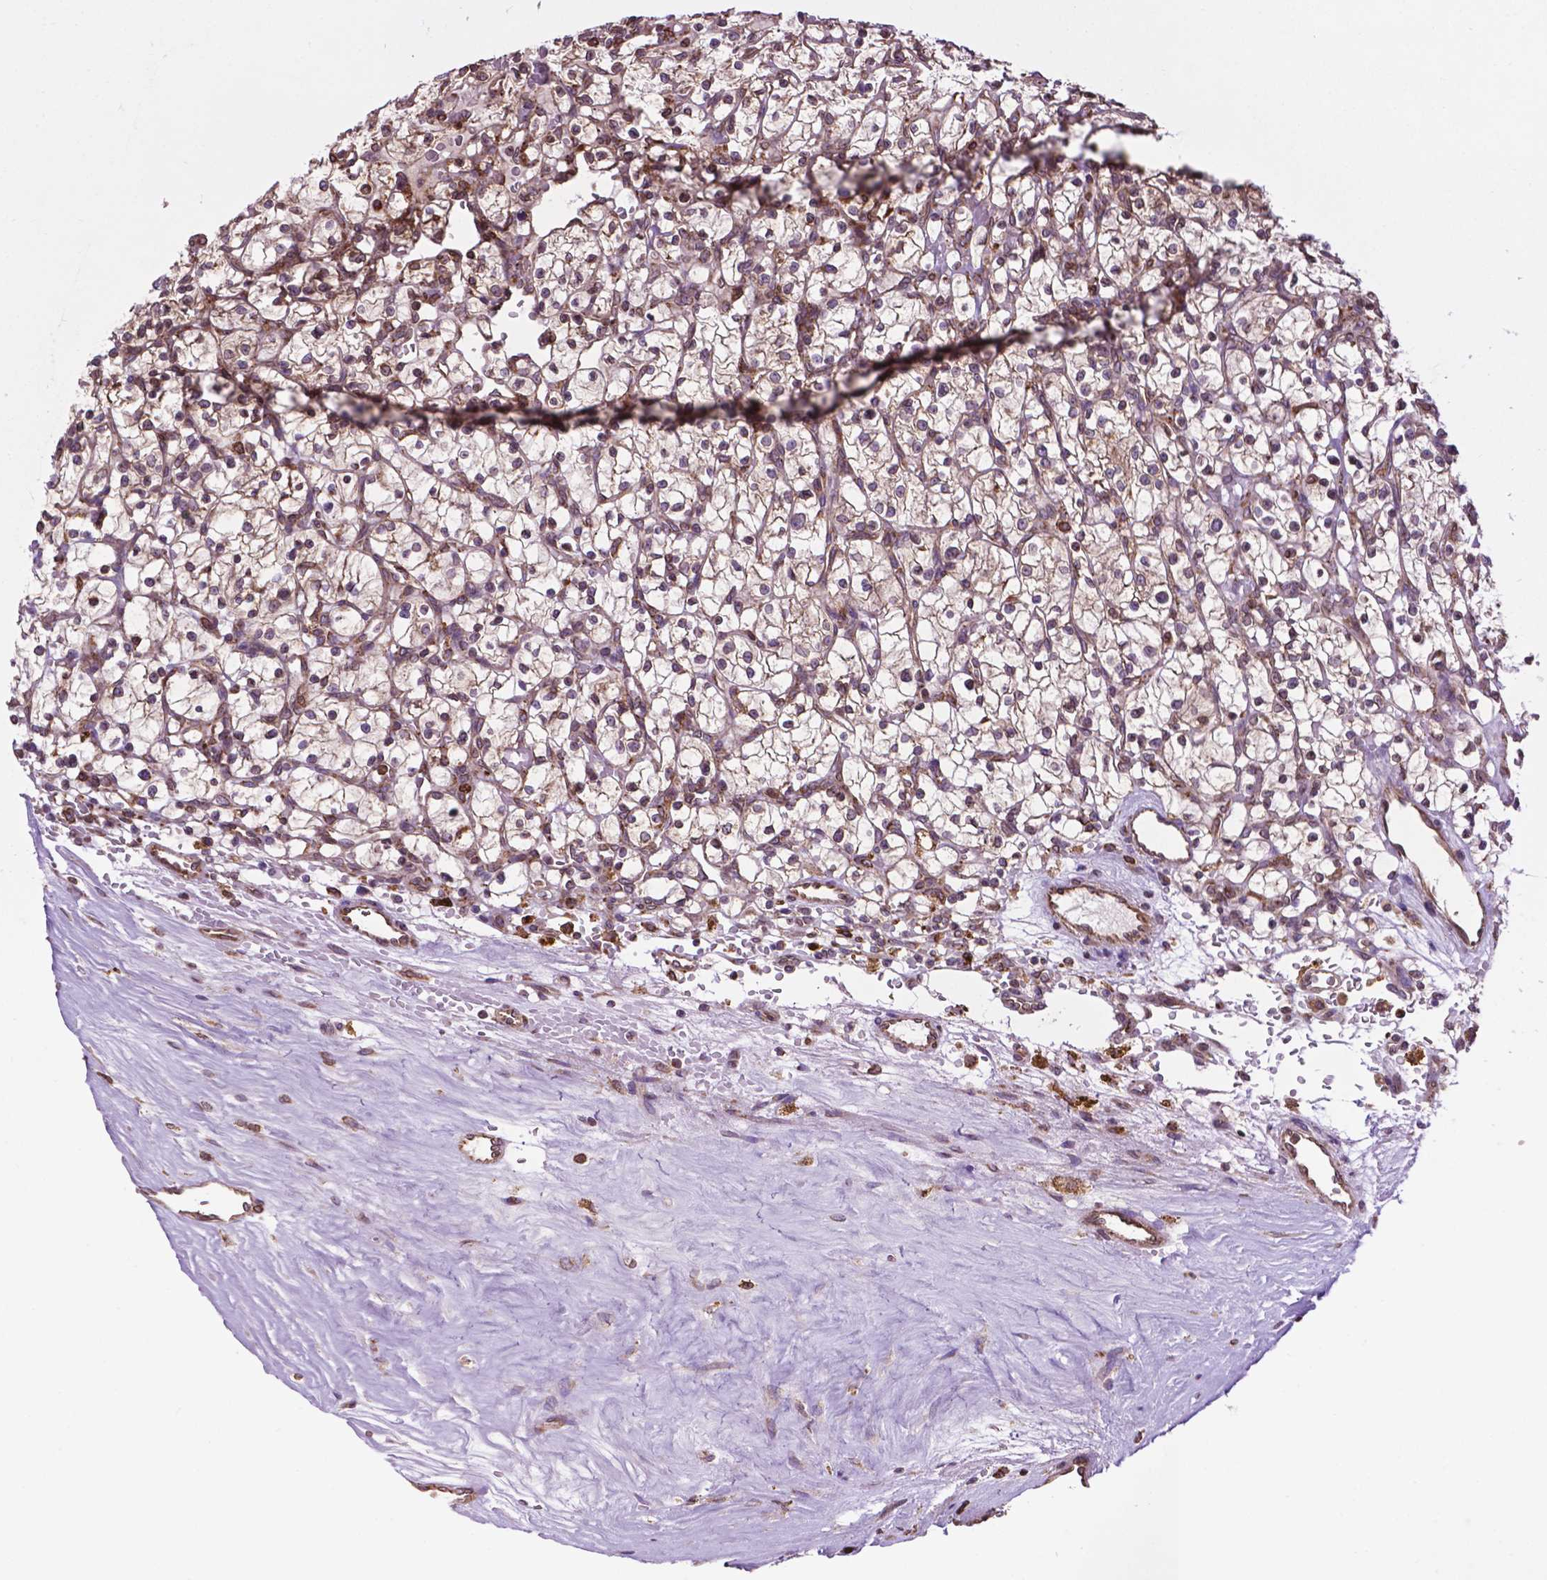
{"staining": {"intensity": "weak", "quantity": "<25%", "location": "cytoplasmic/membranous,nuclear"}, "tissue": "renal cancer", "cell_type": "Tumor cells", "image_type": "cancer", "snomed": [{"axis": "morphology", "description": "Adenocarcinoma, NOS"}, {"axis": "topography", "description": "Kidney"}], "caption": "A micrograph of human renal adenocarcinoma is negative for staining in tumor cells. (Immunohistochemistry, brightfield microscopy, high magnification).", "gene": "GANAB", "patient": {"sex": "female", "age": 64}}